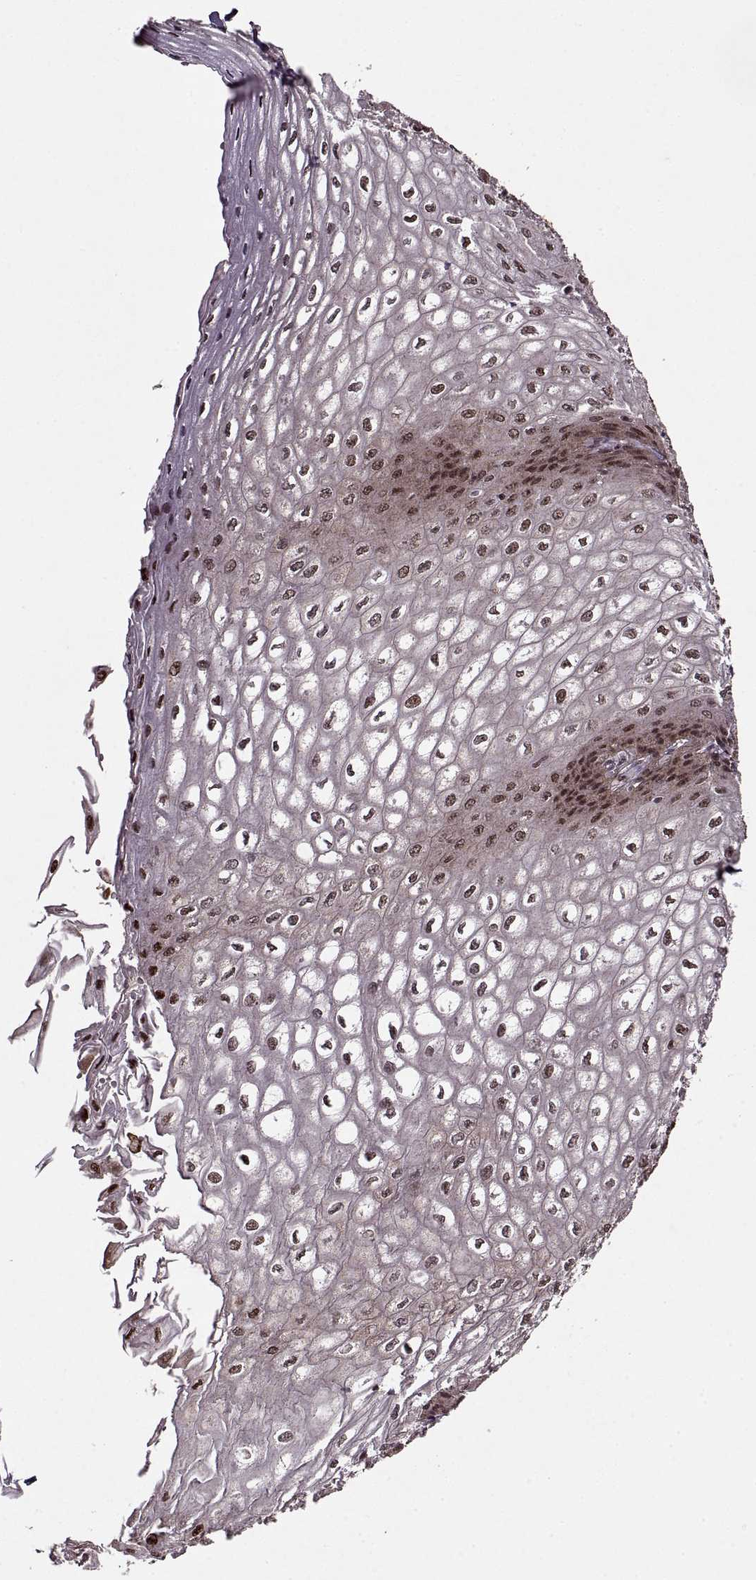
{"staining": {"intensity": "moderate", "quantity": ">75%", "location": "nuclear"}, "tissue": "esophagus", "cell_type": "Squamous epithelial cells", "image_type": "normal", "snomed": [{"axis": "morphology", "description": "Normal tissue, NOS"}, {"axis": "topography", "description": "Esophagus"}], "caption": "Protein analysis of benign esophagus displays moderate nuclear positivity in about >75% of squamous epithelial cells.", "gene": "PSMA7", "patient": {"sex": "male", "age": 58}}